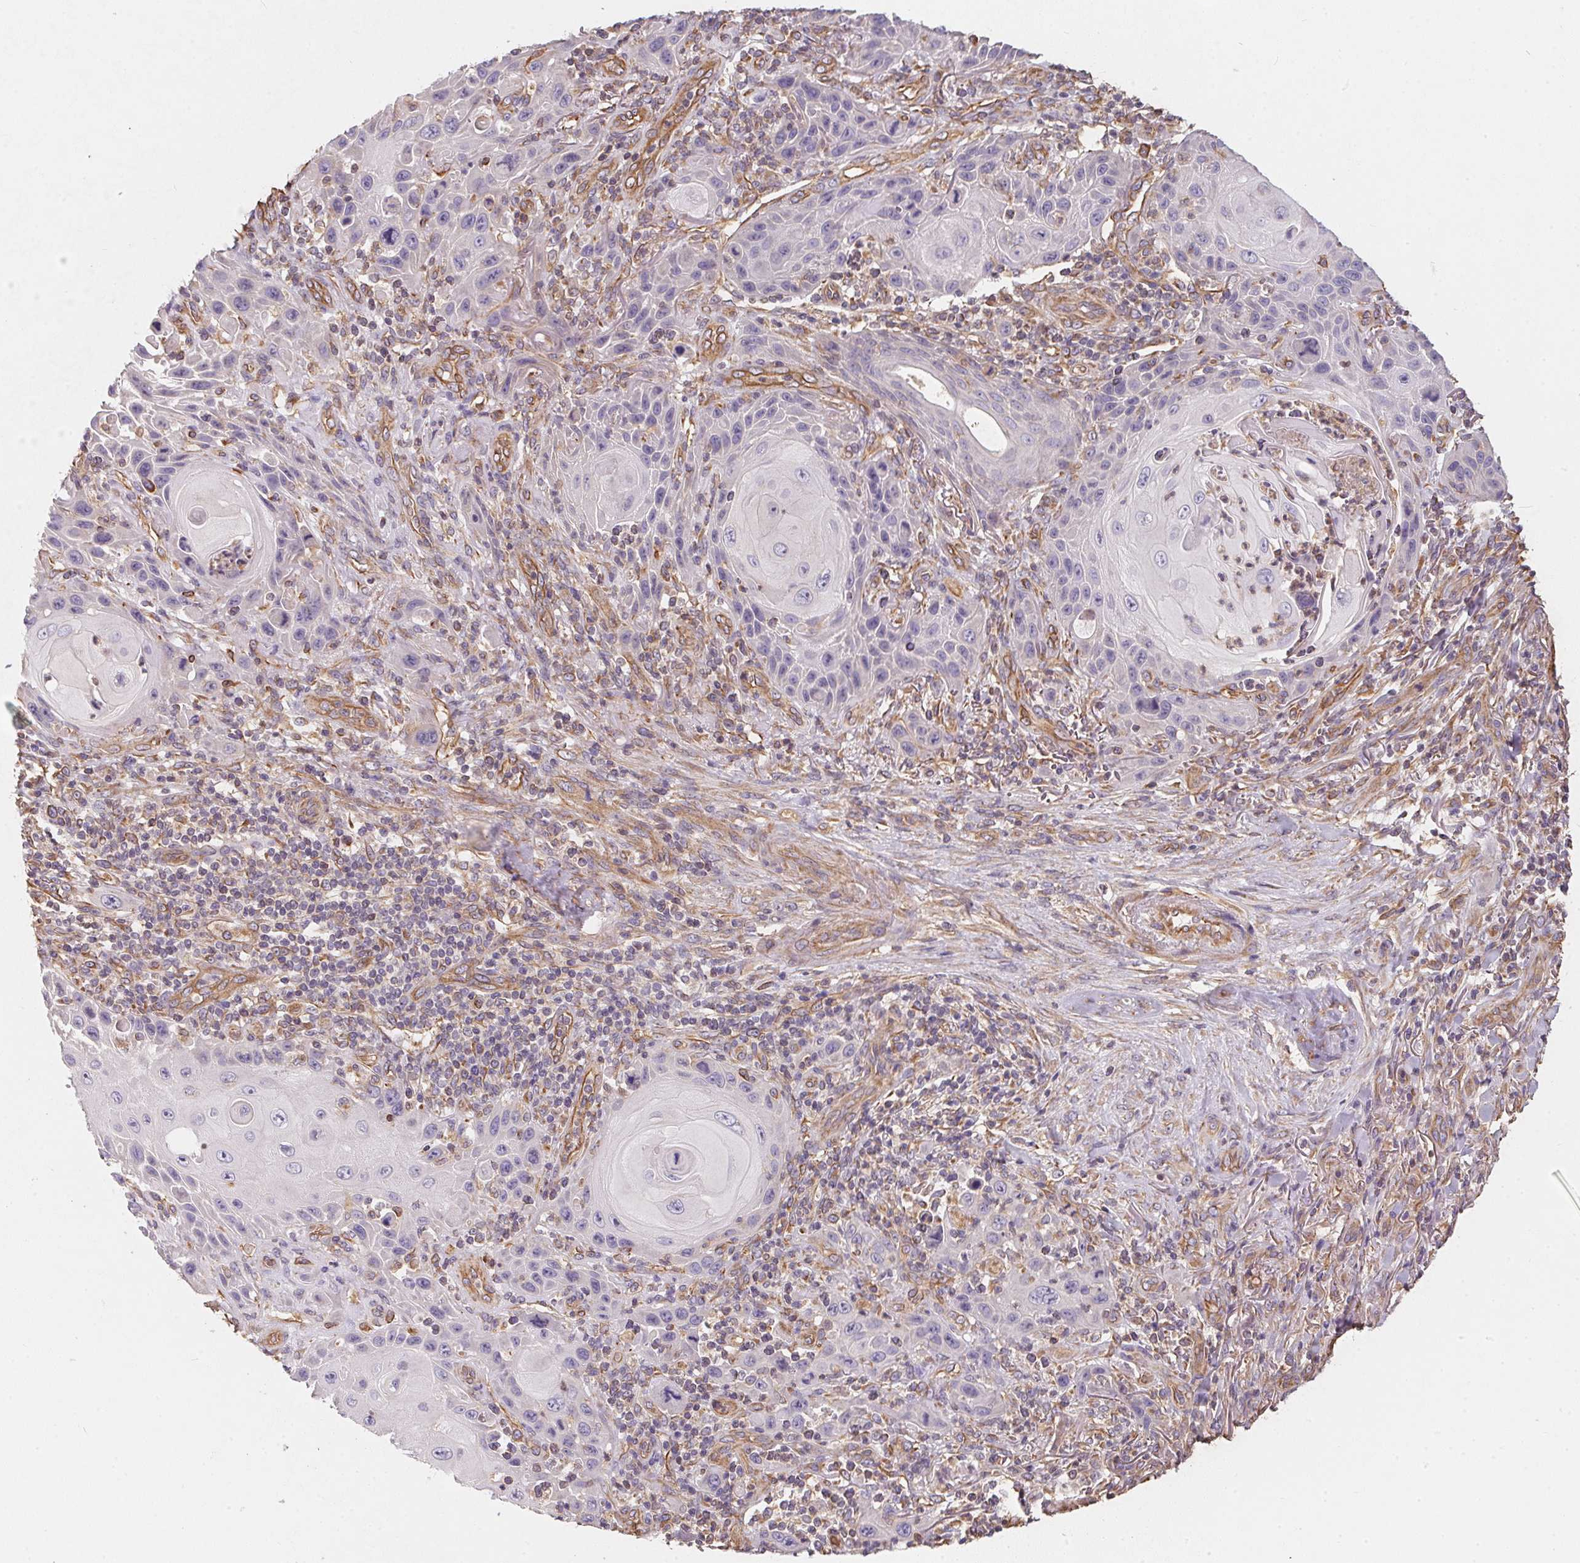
{"staining": {"intensity": "negative", "quantity": "none", "location": "none"}, "tissue": "skin cancer", "cell_type": "Tumor cells", "image_type": "cancer", "snomed": [{"axis": "morphology", "description": "Squamous cell carcinoma, NOS"}, {"axis": "topography", "description": "Skin"}], "caption": "Immunohistochemistry photomicrograph of human skin cancer stained for a protein (brown), which exhibits no positivity in tumor cells. (DAB immunohistochemistry, high magnification).", "gene": "TBKBP1", "patient": {"sex": "female", "age": 94}}